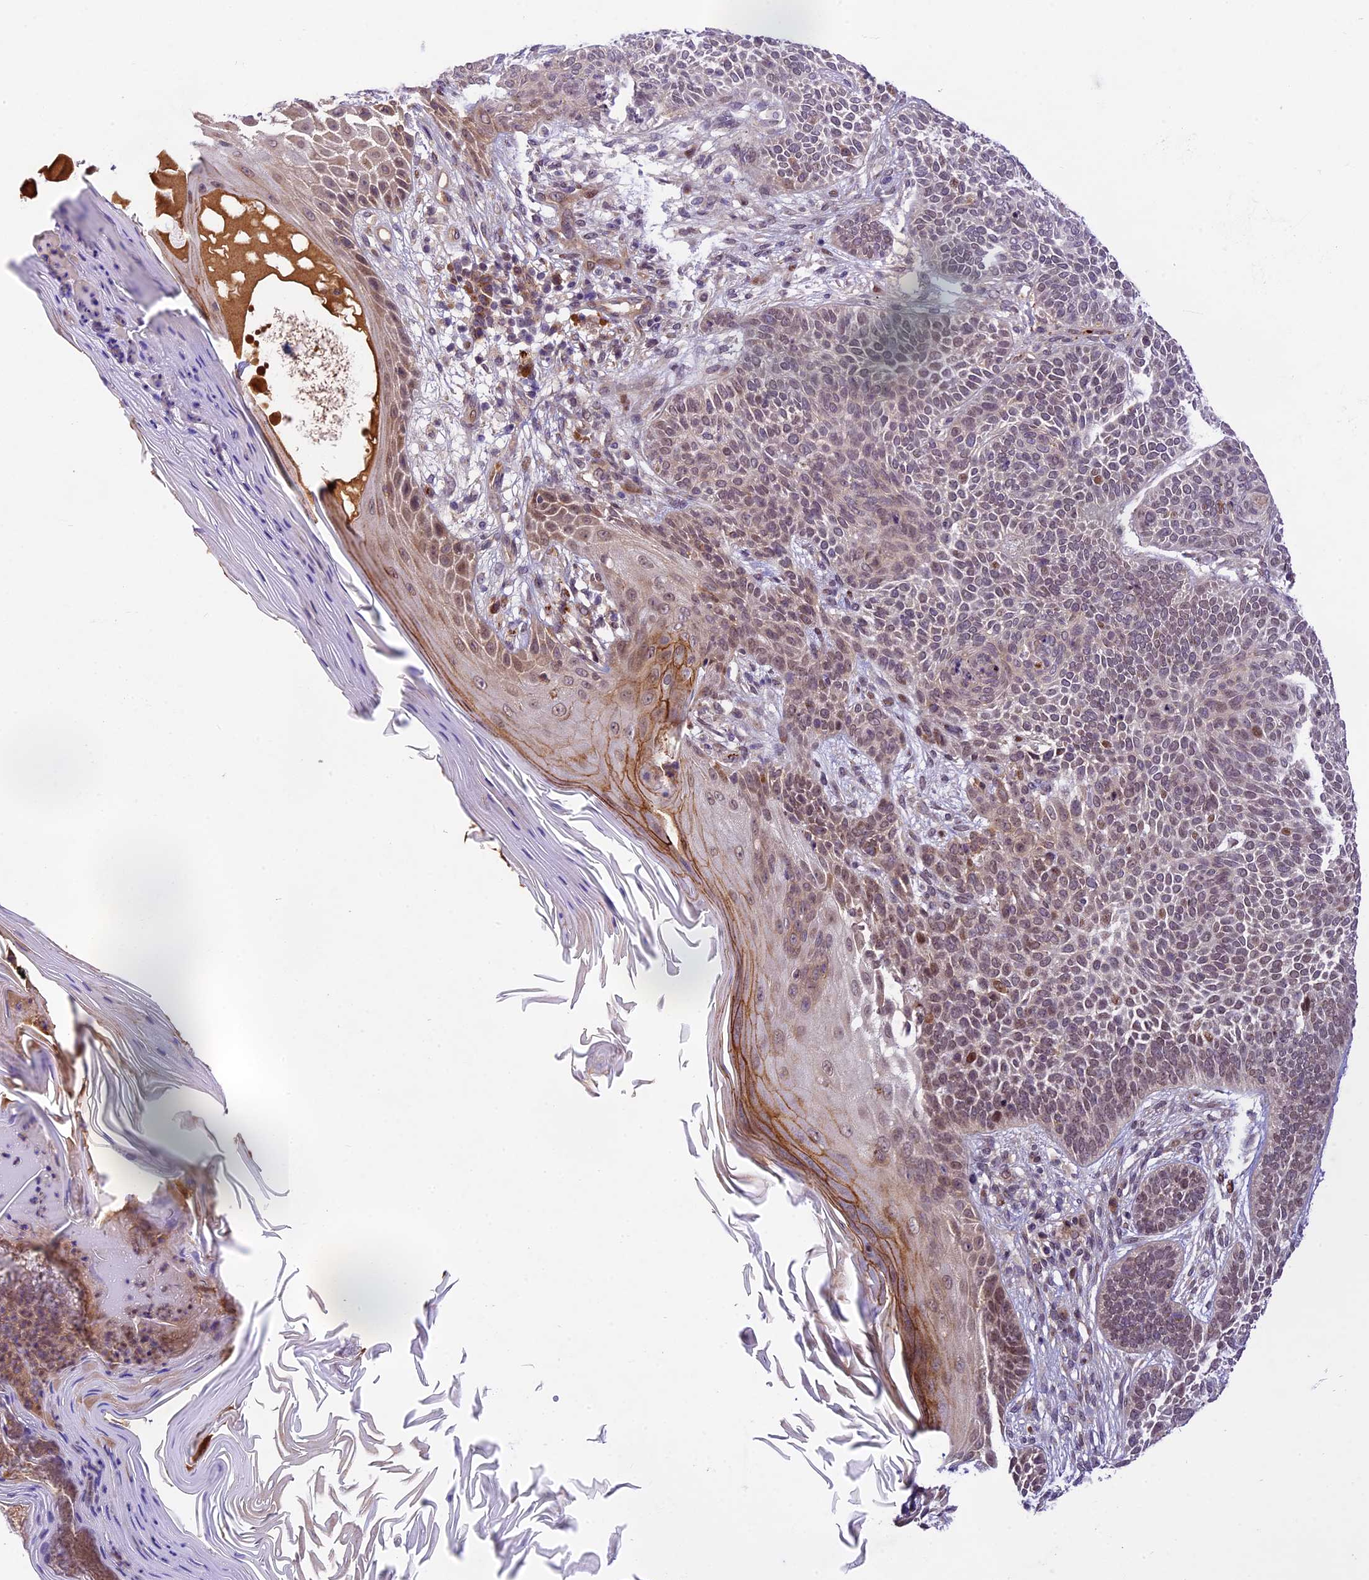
{"staining": {"intensity": "moderate", "quantity": "25%-75%", "location": "nuclear"}, "tissue": "skin cancer", "cell_type": "Tumor cells", "image_type": "cancer", "snomed": [{"axis": "morphology", "description": "Basal cell carcinoma"}, {"axis": "topography", "description": "Skin"}], "caption": "Protein expression analysis of skin basal cell carcinoma reveals moderate nuclear staining in approximately 25%-75% of tumor cells.", "gene": "NEK8", "patient": {"sex": "male", "age": 85}}